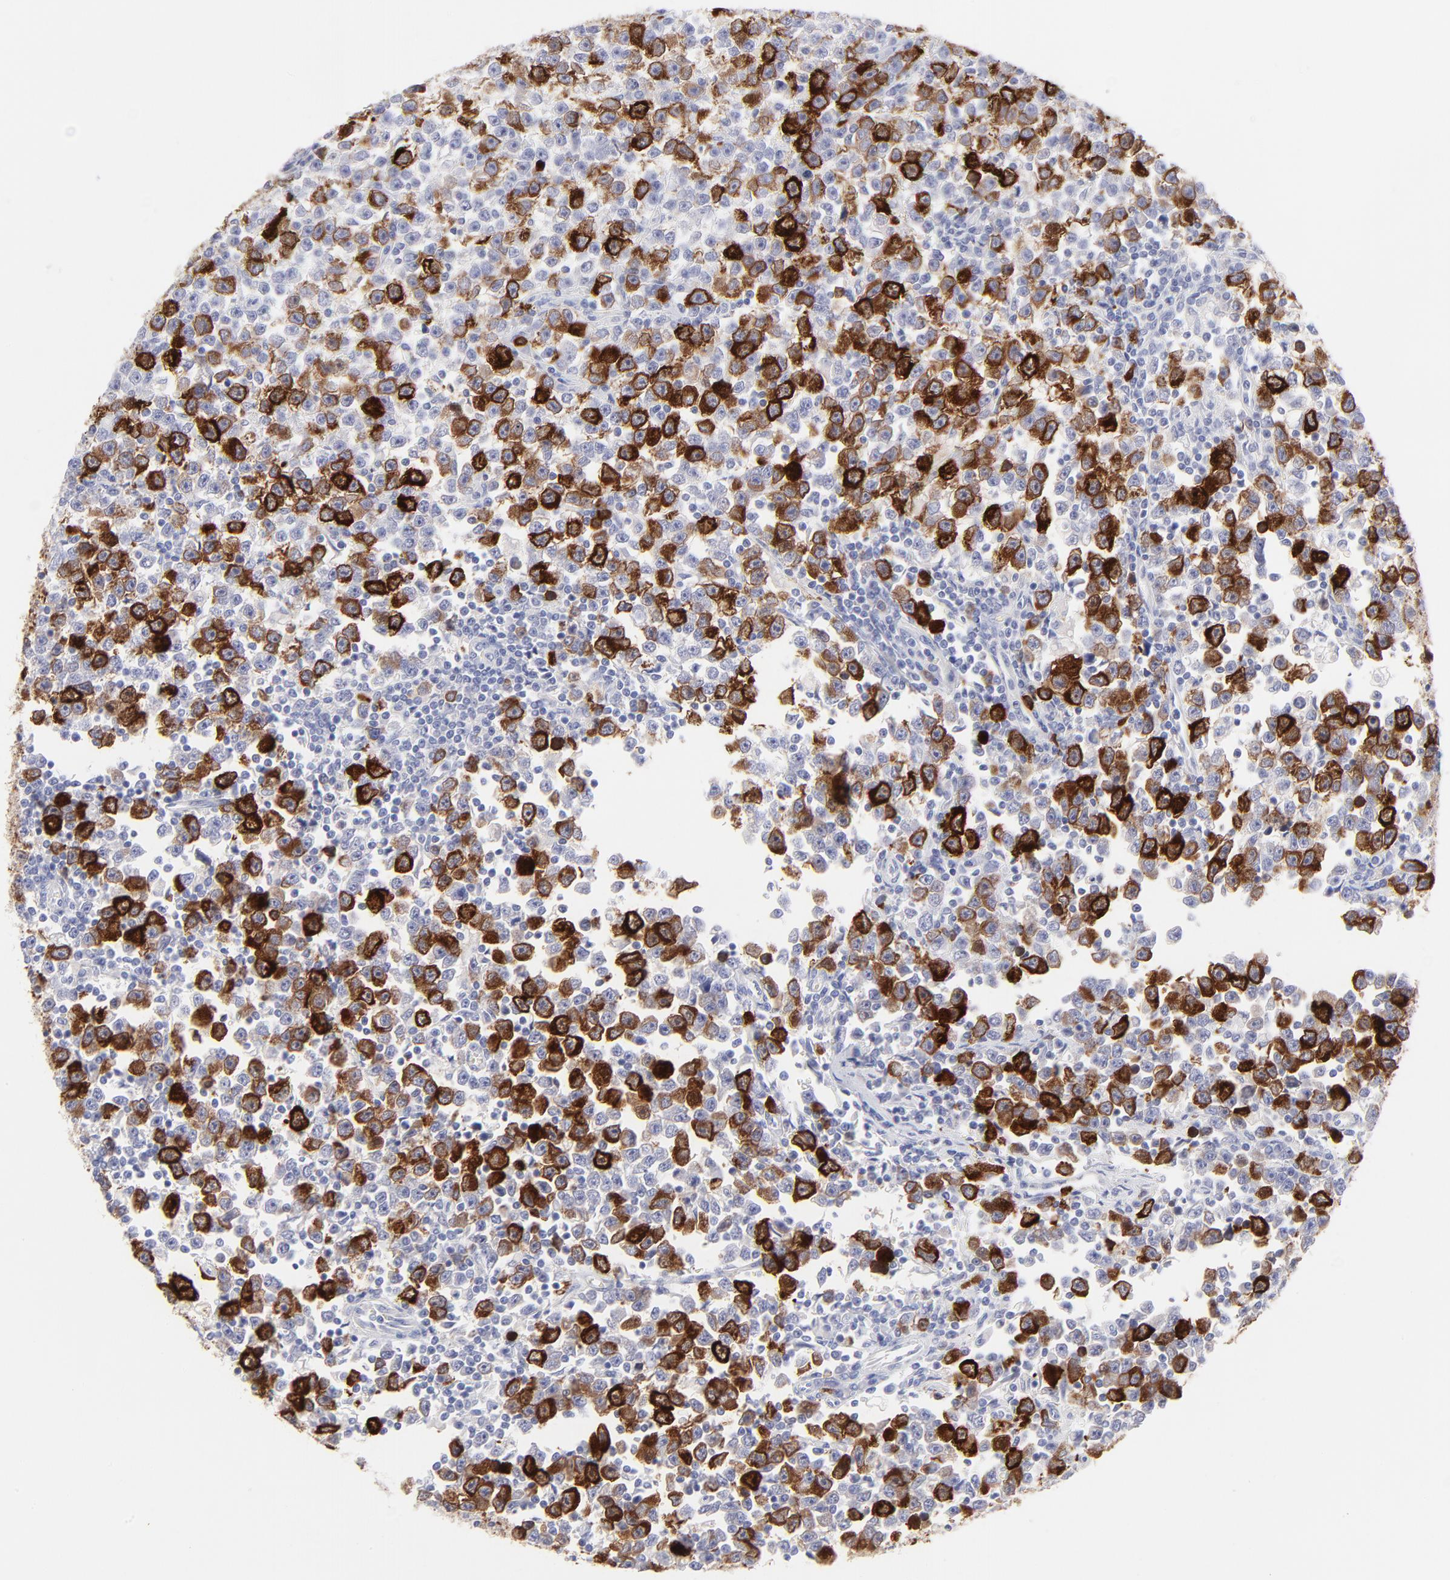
{"staining": {"intensity": "moderate", "quantity": "25%-75%", "location": "cytoplasmic/membranous"}, "tissue": "testis cancer", "cell_type": "Tumor cells", "image_type": "cancer", "snomed": [{"axis": "morphology", "description": "Seminoma, NOS"}, {"axis": "topography", "description": "Testis"}], "caption": "Brown immunohistochemical staining in human testis seminoma displays moderate cytoplasmic/membranous staining in approximately 25%-75% of tumor cells. The protein is stained brown, and the nuclei are stained in blue (DAB (3,3'-diaminobenzidine) IHC with brightfield microscopy, high magnification).", "gene": "CCNB1", "patient": {"sex": "male", "age": 43}}